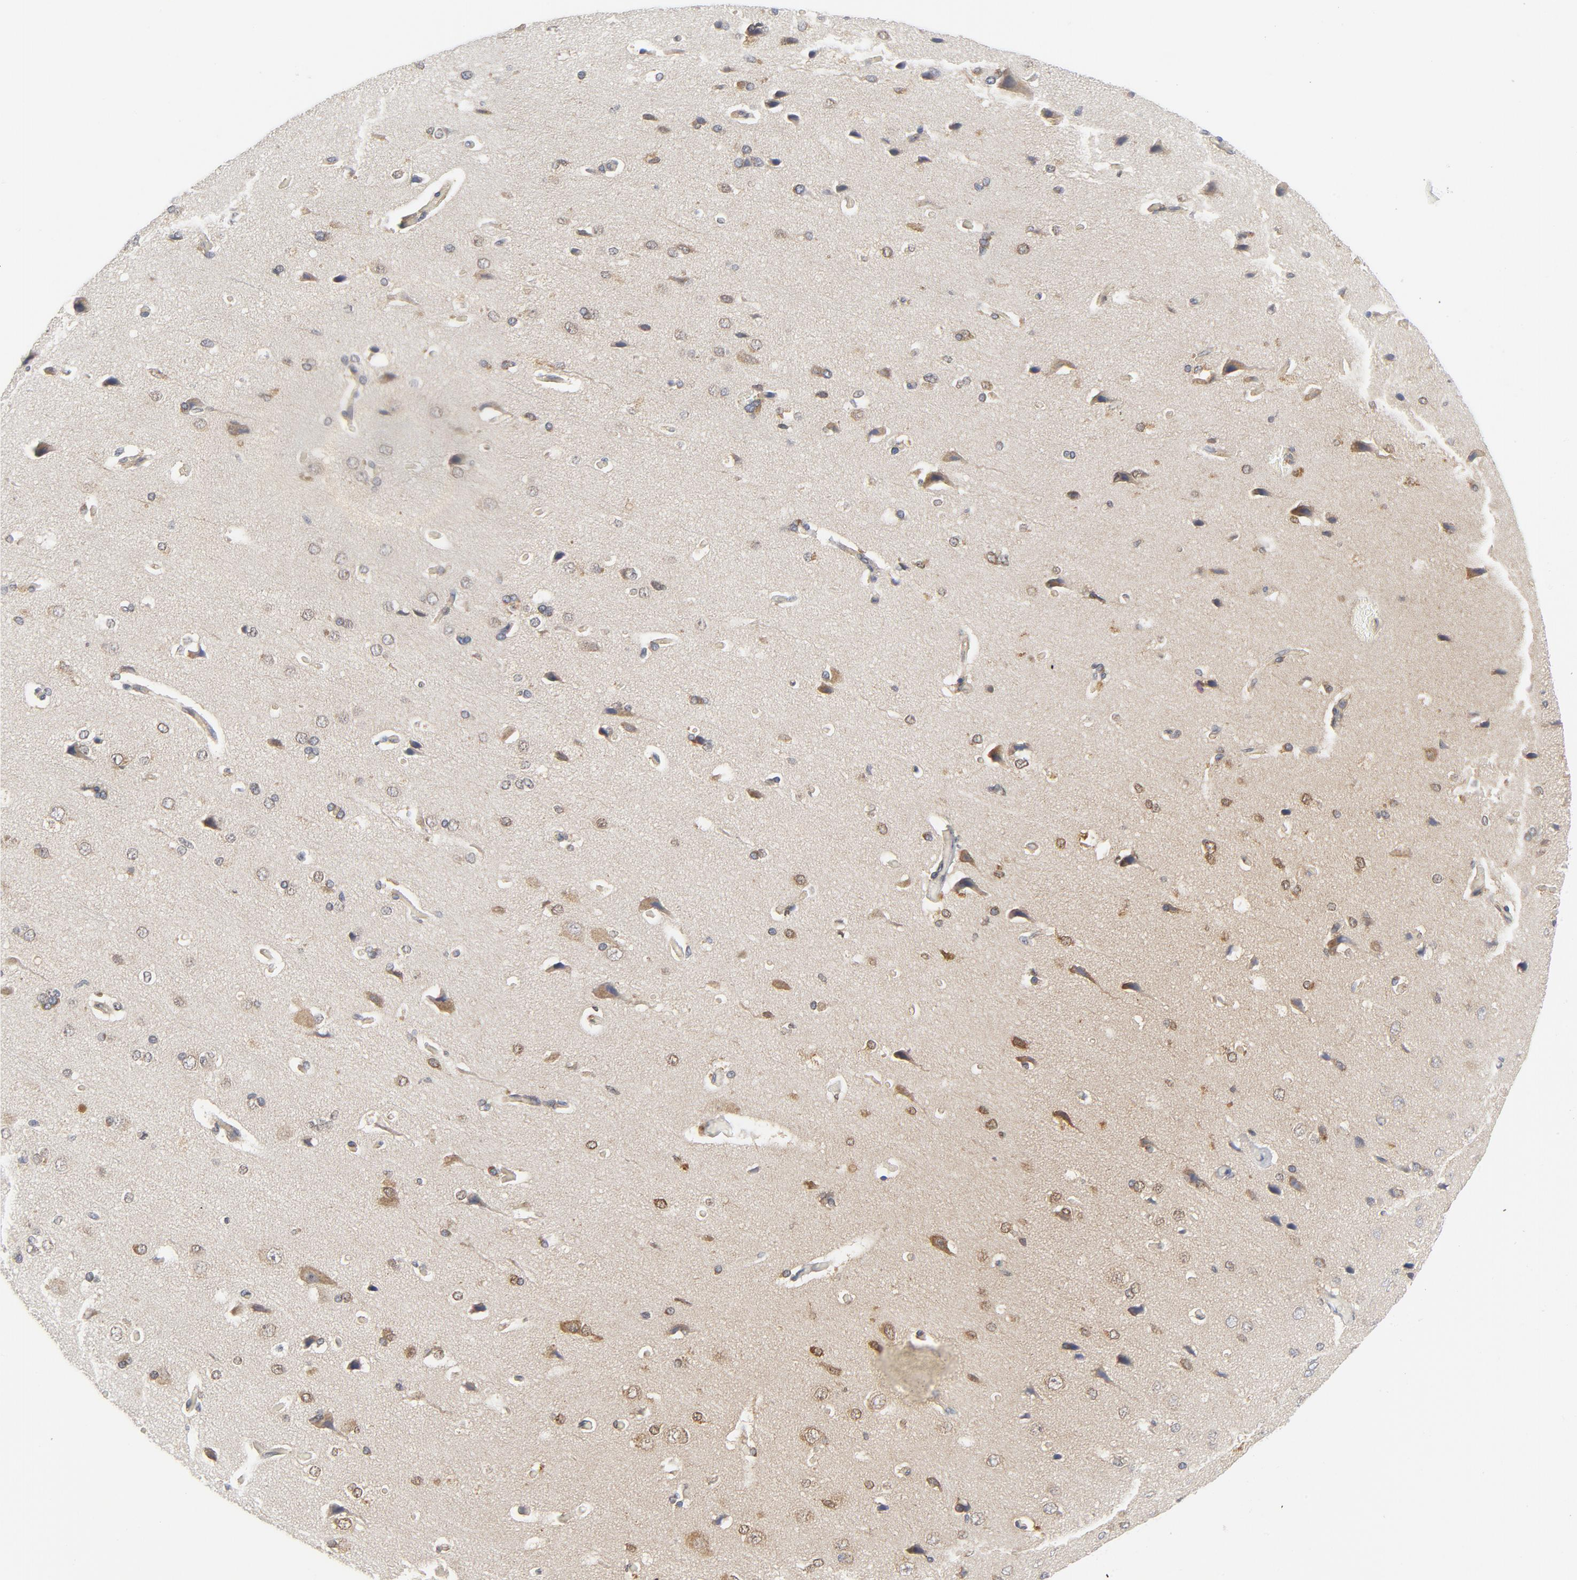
{"staining": {"intensity": "weak", "quantity": "25%-75%", "location": "cytoplasmic/membranous"}, "tissue": "cerebral cortex", "cell_type": "Endothelial cells", "image_type": "normal", "snomed": [{"axis": "morphology", "description": "Normal tissue, NOS"}, {"axis": "topography", "description": "Cerebral cortex"}], "caption": "About 25%-75% of endothelial cells in benign human cerebral cortex display weak cytoplasmic/membranous protein positivity as visualized by brown immunohistochemical staining.", "gene": "BAD", "patient": {"sex": "male", "age": 62}}